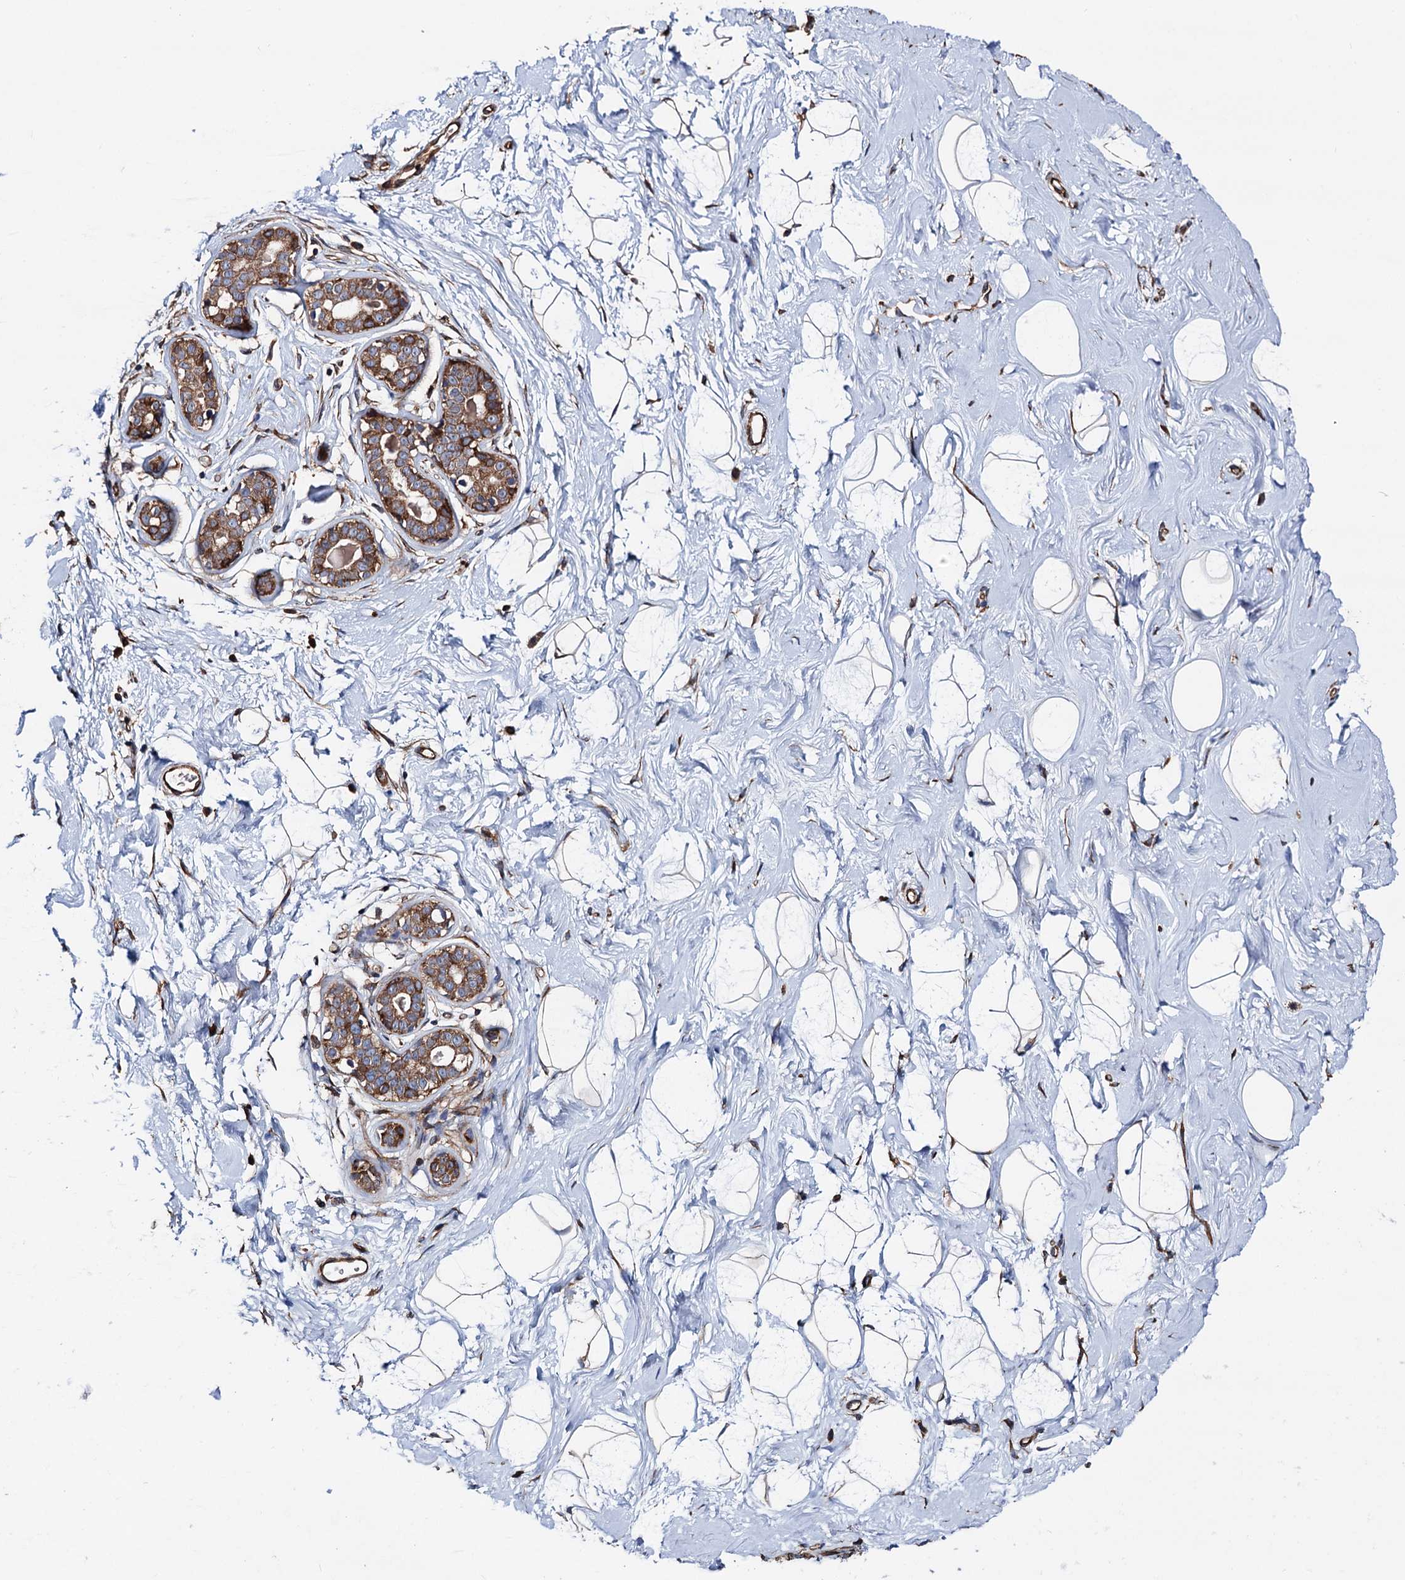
{"staining": {"intensity": "weak", "quantity": "25%-75%", "location": "cytoplasmic/membranous"}, "tissue": "breast", "cell_type": "Adipocytes", "image_type": "normal", "snomed": [{"axis": "morphology", "description": "Normal tissue, NOS"}, {"axis": "morphology", "description": "Adenoma, NOS"}, {"axis": "topography", "description": "Breast"}], "caption": "Immunohistochemistry (IHC) histopathology image of benign human breast stained for a protein (brown), which demonstrates low levels of weak cytoplasmic/membranous staining in approximately 25%-75% of adipocytes.", "gene": "ERP29", "patient": {"sex": "female", "age": 23}}